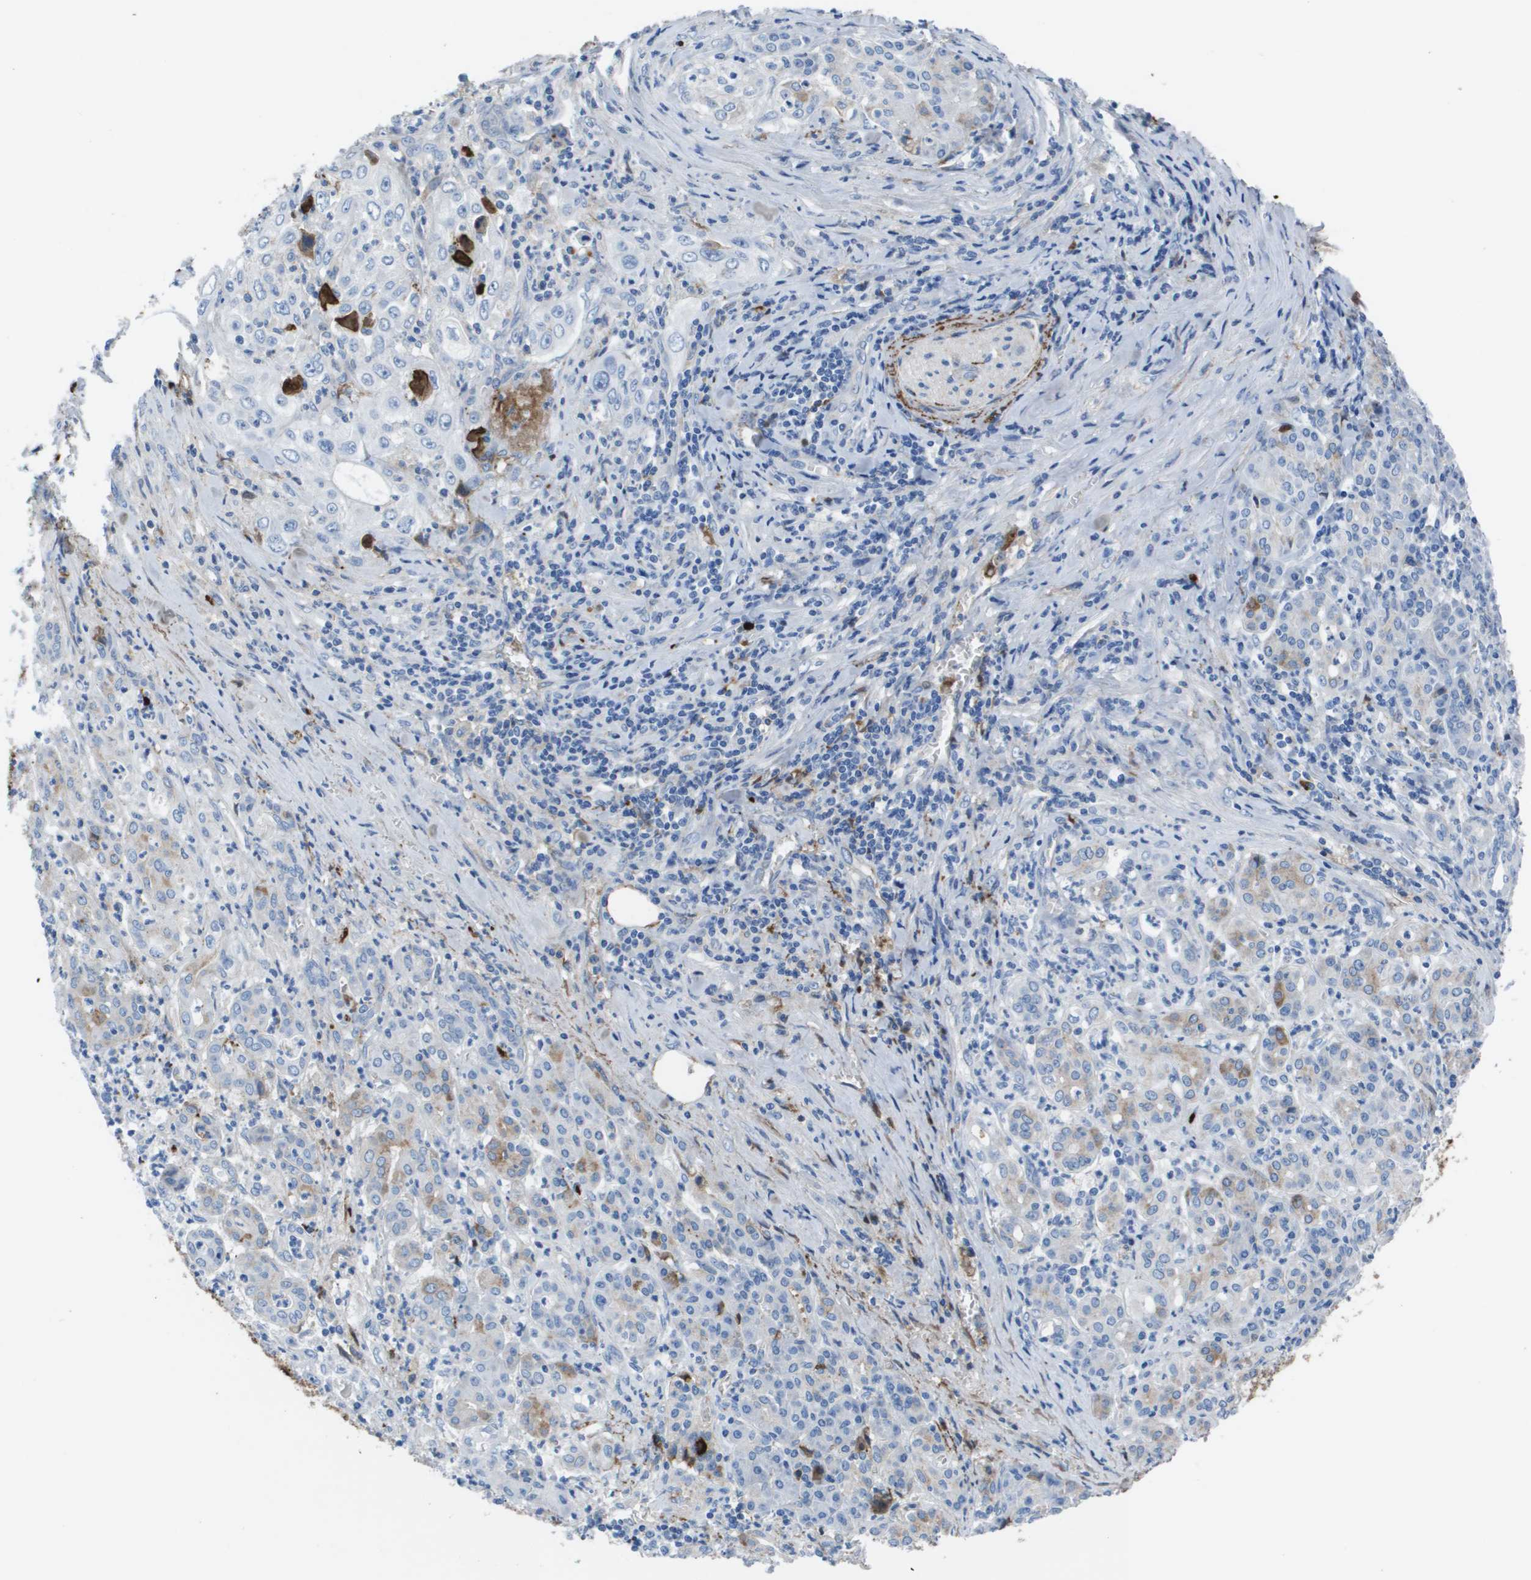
{"staining": {"intensity": "negative", "quantity": "none", "location": "none"}, "tissue": "pancreatic cancer", "cell_type": "Tumor cells", "image_type": "cancer", "snomed": [{"axis": "morphology", "description": "Adenocarcinoma, NOS"}, {"axis": "topography", "description": "Pancreas"}], "caption": "Tumor cells are negative for protein expression in human pancreatic cancer. (DAB (3,3'-diaminobenzidine) immunohistochemistry (IHC) with hematoxylin counter stain).", "gene": "VTN", "patient": {"sex": "male", "age": 70}}